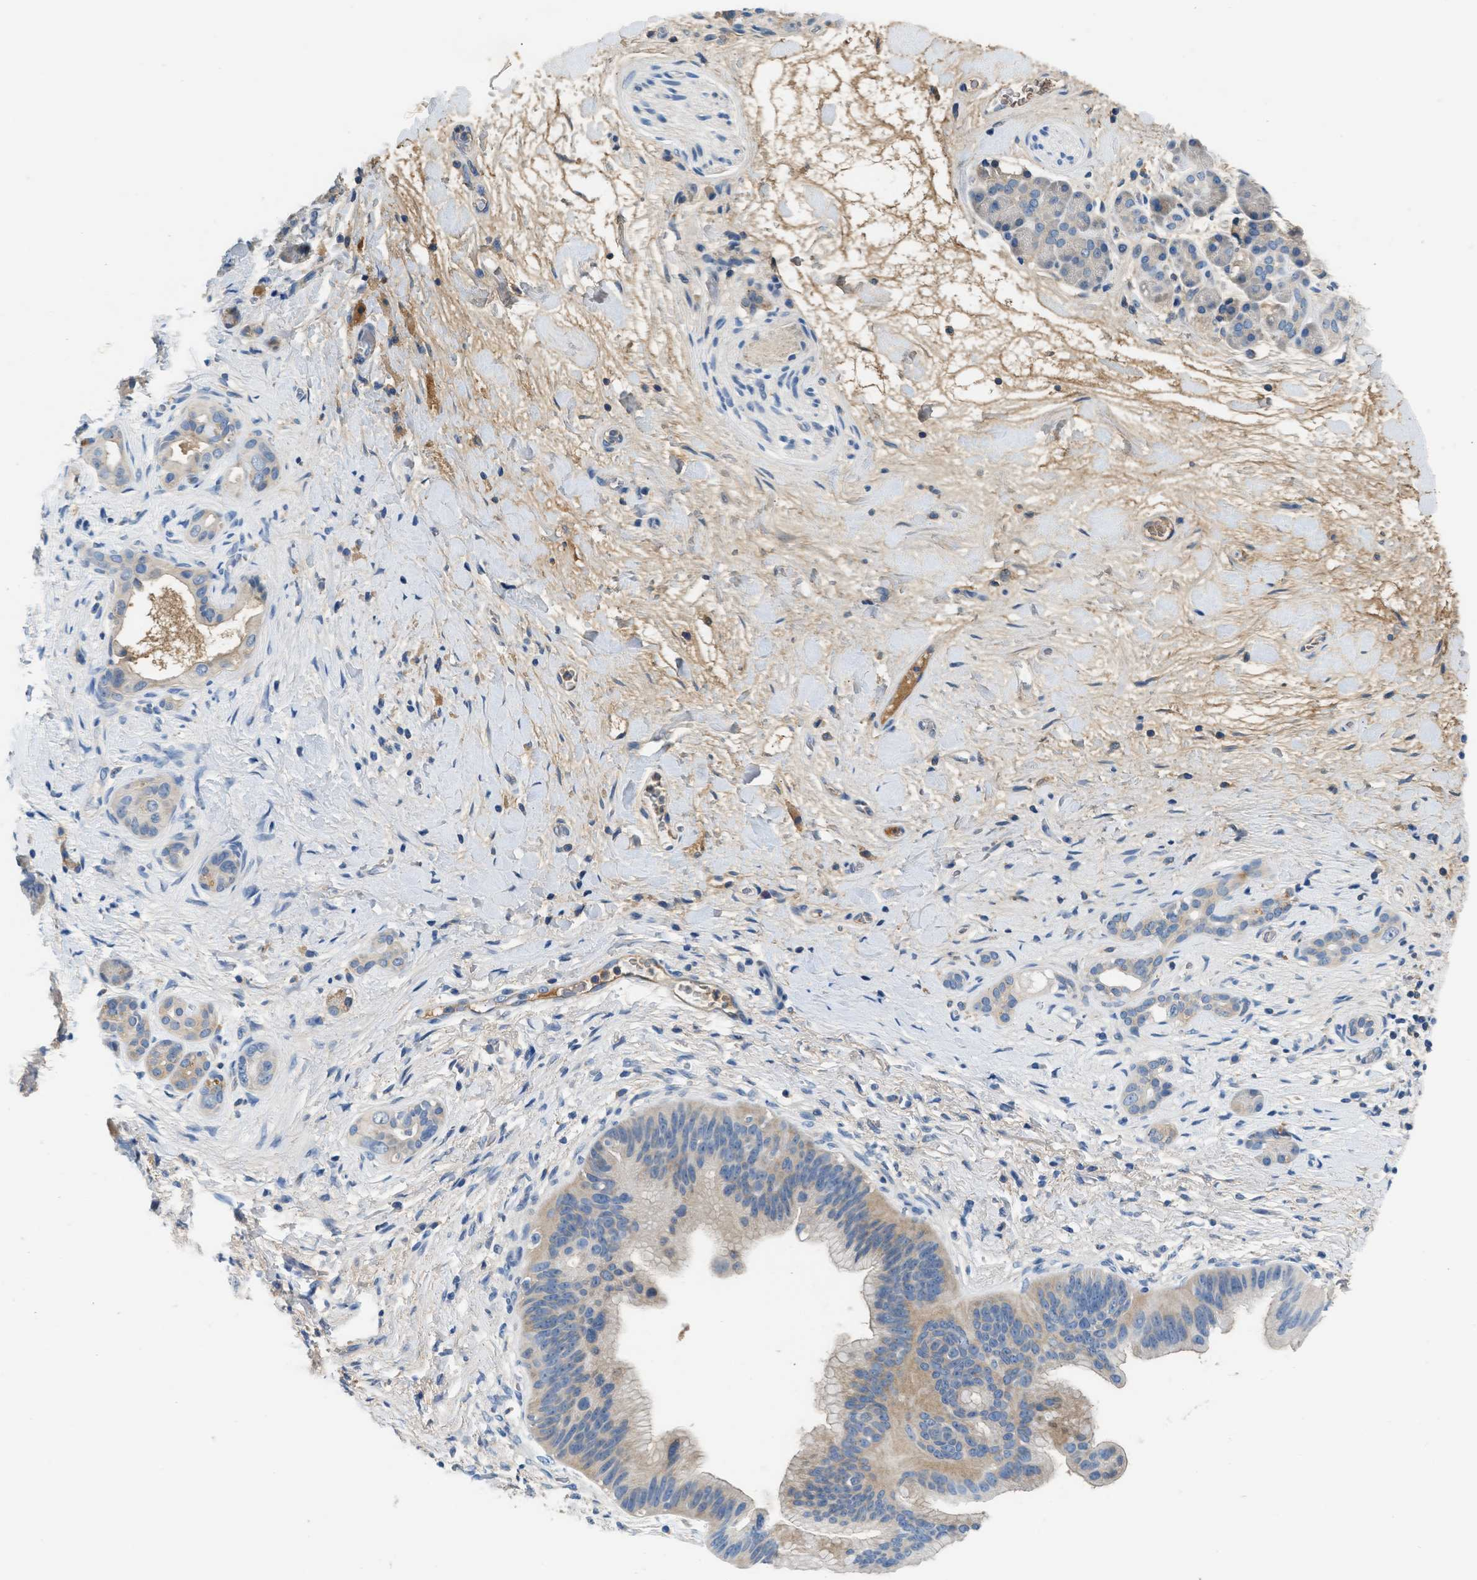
{"staining": {"intensity": "weak", "quantity": ">75%", "location": "cytoplasmic/membranous"}, "tissue": "pancreatic cancer", "cell_type": "Tumor cells", "image_type": "cancer", "snomed": [{"axis": "morphology", "description": "Adenocarcinoma, NOS"}, {"axis": "topography", "description": "Pancreas"}], "caption": "An image of pancreatic cancer stained for a protein demonstrates weak cytoplasmic/membranous brown staining in tumor cells. (IHC, brightfield microscopy, high magnification).", "gene": "RWDD2B", "patient": {"sex": "male", "age": 55}}